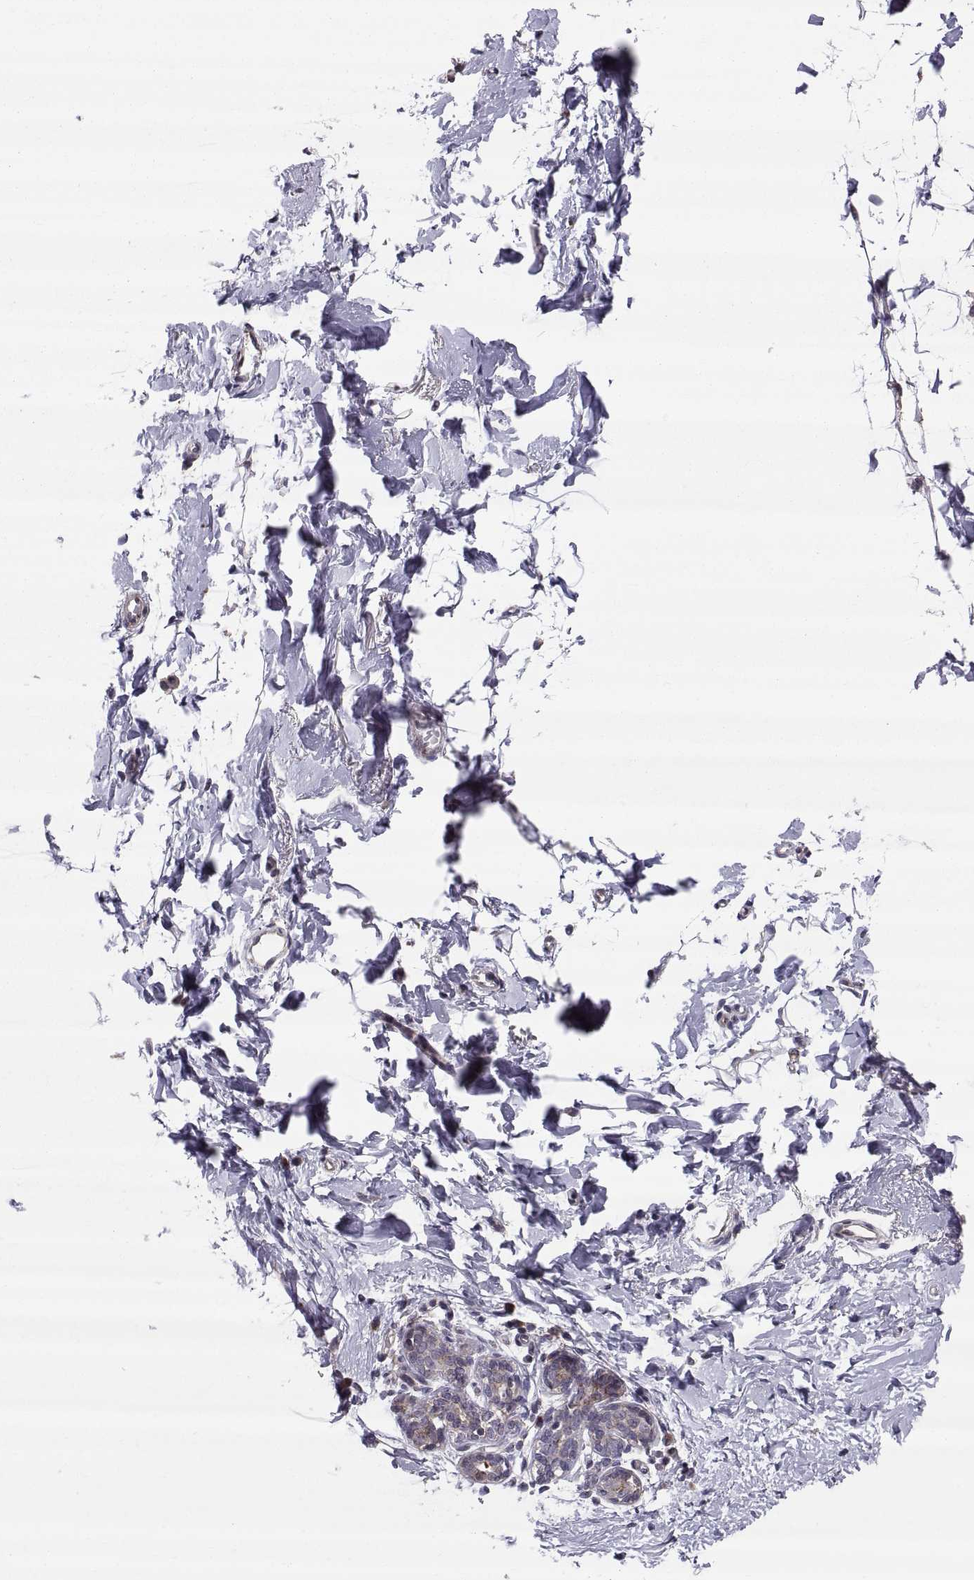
{"staining": {"intensity": "negative", "quantity": "none", "location": "none"}, "tissue": "breast", "cell_type": "Adipocytes", "image_type": "normal", "snomed": [{"axis": "morphology", "description": "Normal tissue, NOS"}, {"axis": "topography", "description": "Breast"}], "caption": "Immunohistochemistry (IHC) micrograph of normal breast: human breast stained with DAB displays no significant protein positivity in adipocytes.", "gene": "TESC", "patient": {"sex": "female", "age": 37}}